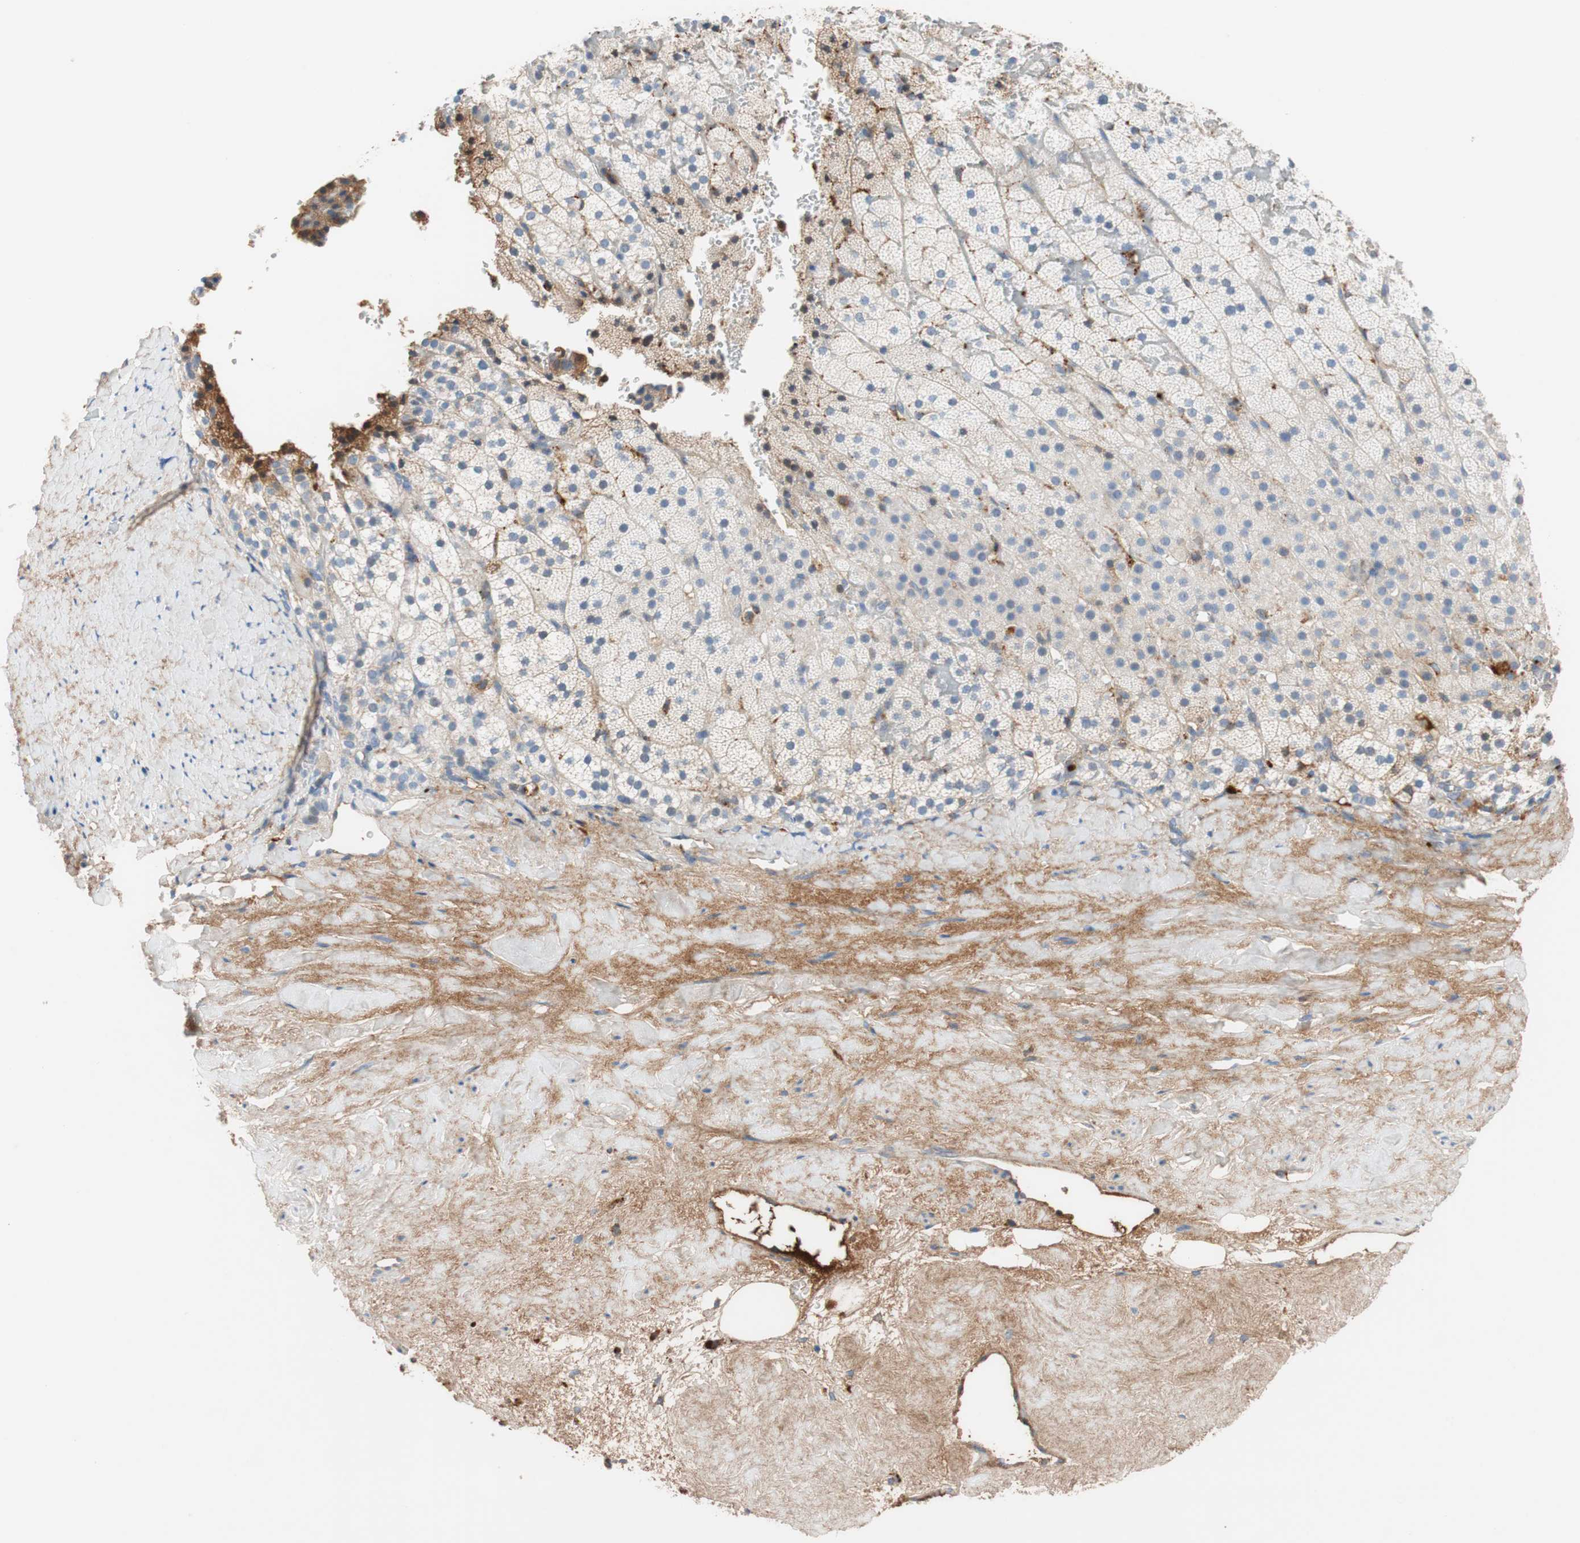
{"staining": {"intensity": "negative", "quantity": "none", "location": "none"}, "tissue": "adrenal gland", "cell_type": "Glandular cells", "image_type": "normal", "snomed": [{"axis": "morphology", "description": "Normal tissue, NOS"}, {"axis": "topography", "description": "Adrenal gland"}], "caption": "Glandular cells are negative for protein expression in normal human adrenal gland. Brightfield microscopy of immunohistochemistry stained with DAB (3,3'-diaminobenzidine) (brown) and hematoxylin (blue), captured at high magnification.", "gene": "RBP4", "patient": {"sex": "male", "age": 35}}